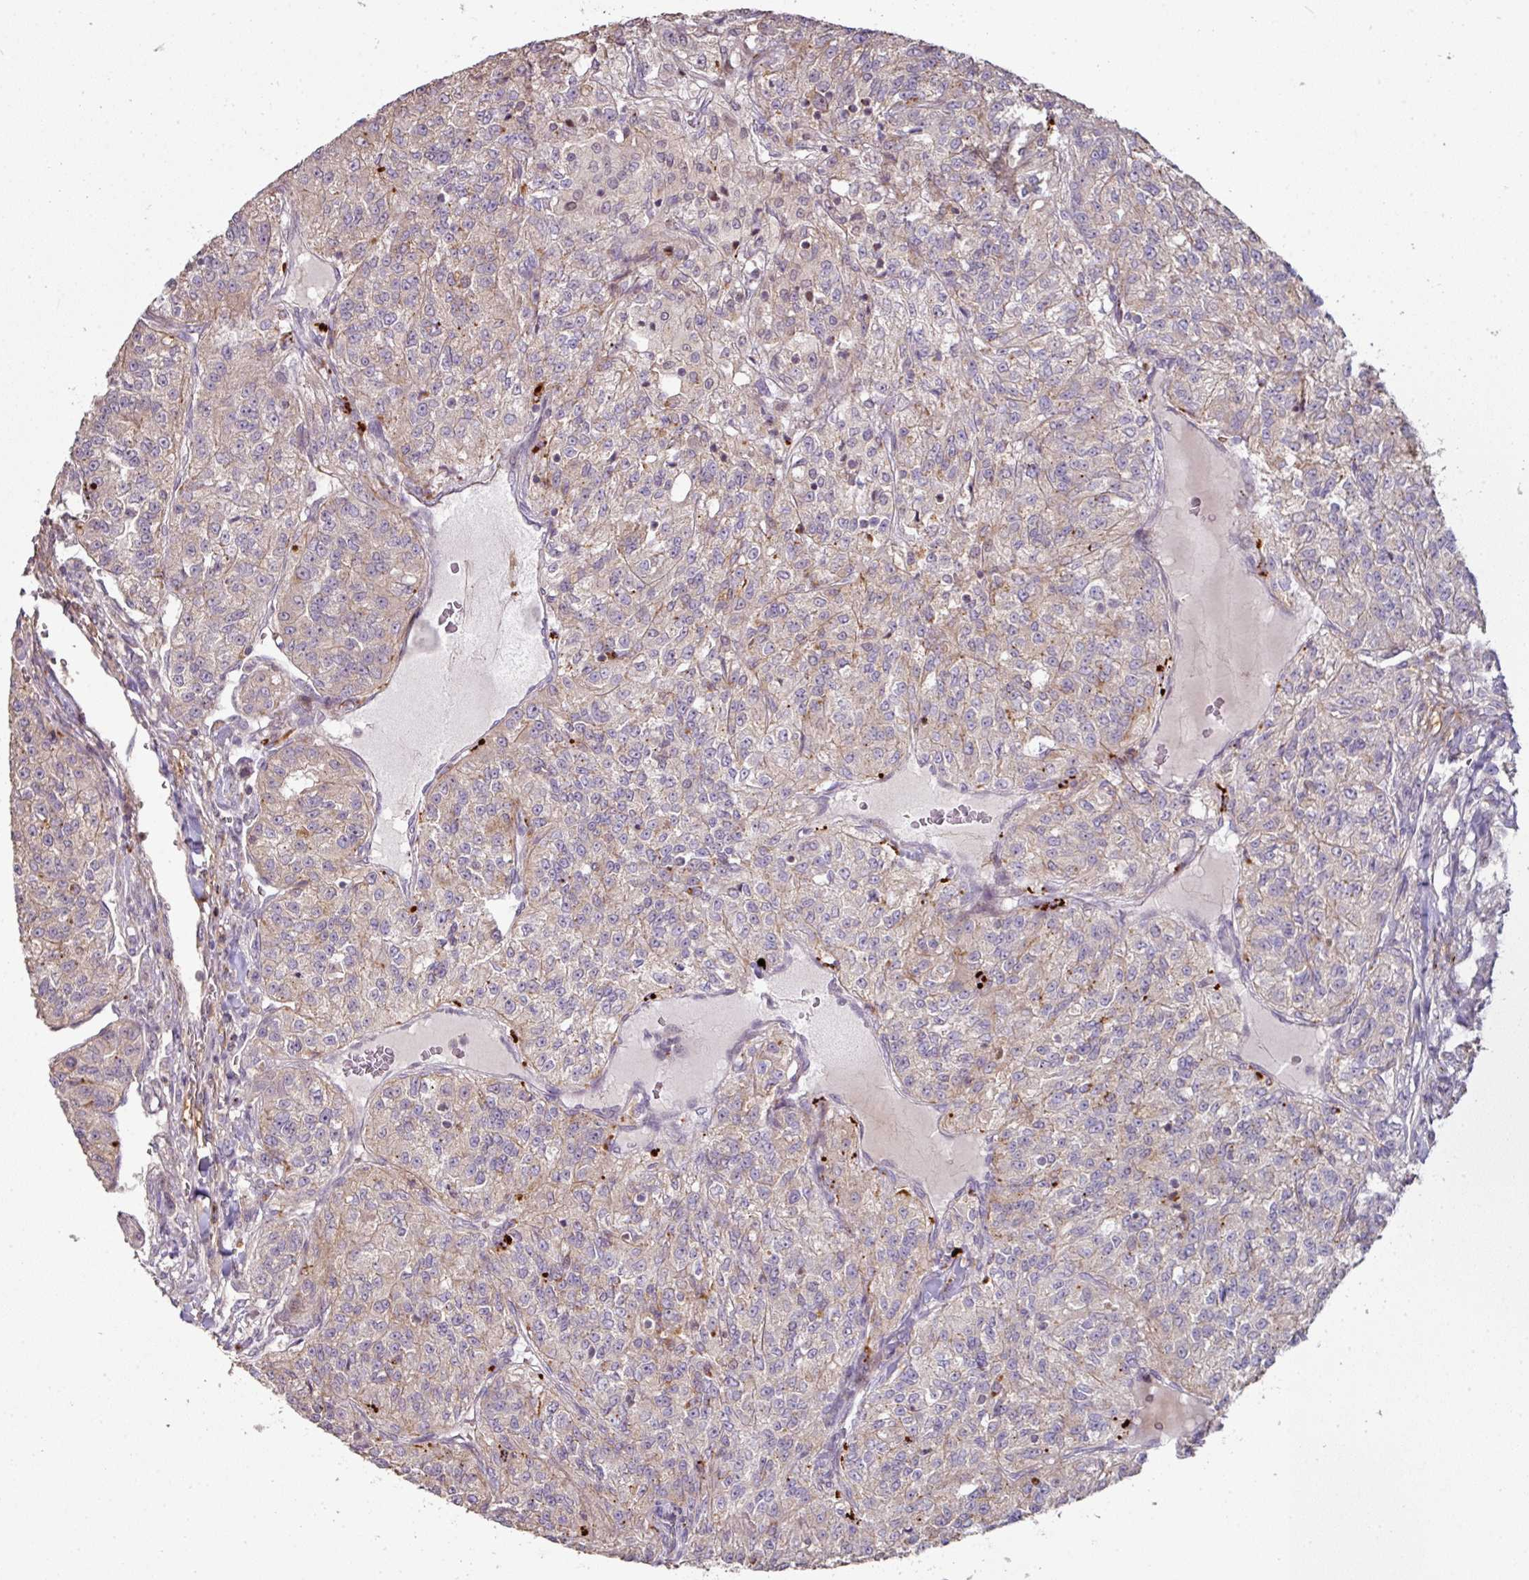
{"staining": {"intensity": "weak", "quantity": "<25%", "location": "cytoplasmic/membranous"}, "tissue": "renal cancer", "cell_type": "Tumor cells", "image_type": "cancer", "snomed": [{"axis": "morphology", "description": "Adenocarcinoma, NOS"}, {"axis": "topography", "description": "Kidney"}], "caption": "Adenocarcinoma (renal) was stained to show a protein in brown. There is no significant positivity in tumor cells.", "gene": "CXCR5", "patient": {"sex": "female", "age": 63}}